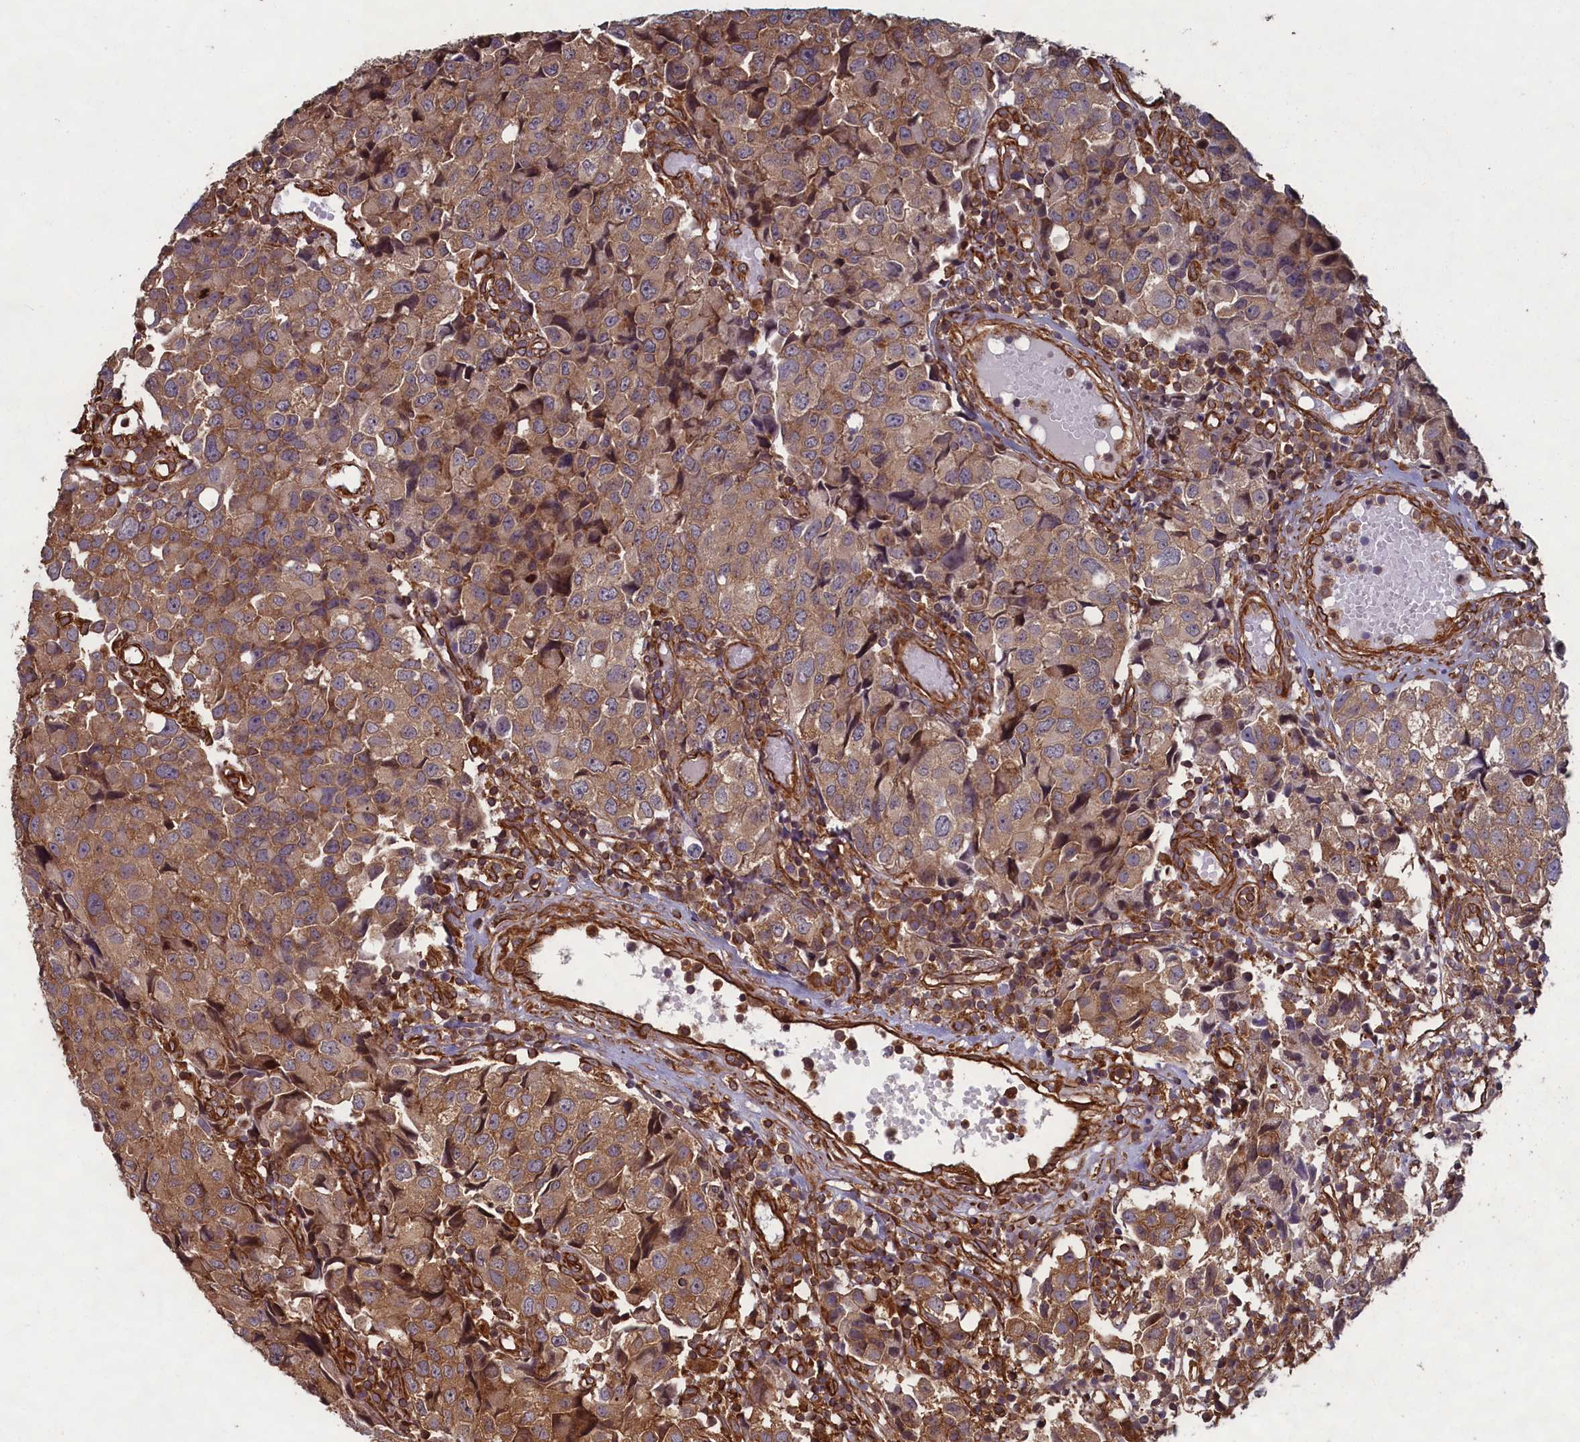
{"staining": {"intensity": "moderate", "quantity": ">75%", "location": "cytoplasmic/membranous"}, "tissue": "urothelial cancer", "cell_type": "Tumor cells", "image_type": "cancer", "snomed": [{"axis": "morphology", "description": "Urothelial carcinoma, High grade"}, {"axis": "topography", "description": "Urinary bladder"}], "caption": "Protein expression analysis of human high-grade urothelial carcinoma reveals moderate cytoplasmic/membranous positivity in approximately >75% of tumor cells.", "gene": "CCDC124", "patient": {"sex": "female", "age": 75}}